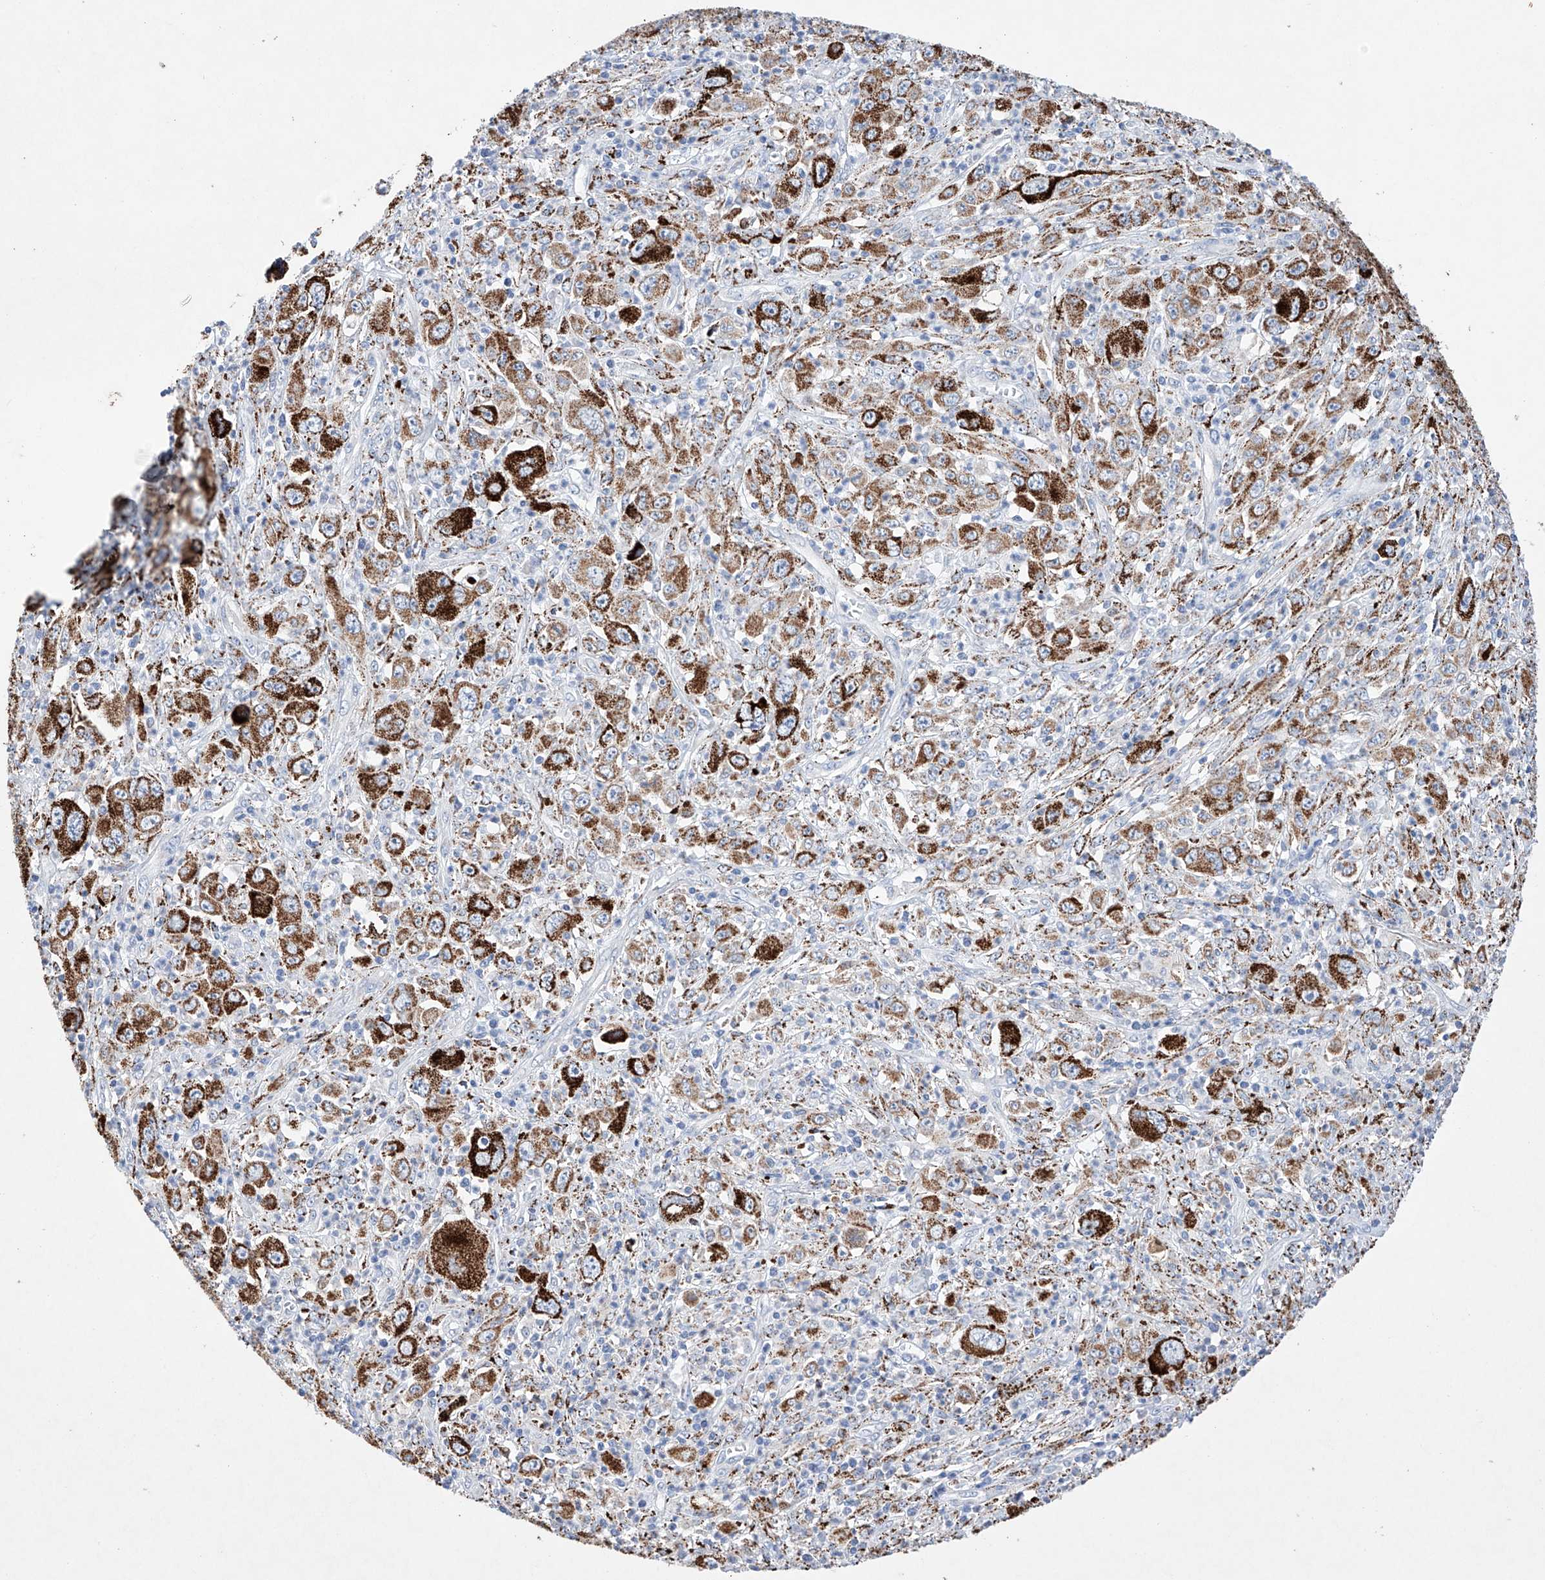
{"staining": {"intensity": "strong", "quantity": "<25%", "location": "cytoplasmic/membranous"}, "tissue": "melanoma", "cell_type": "Tumor cells", "image_type": "cancer", "snomed": [{"axis": "morphology", "description": "Malignant melanoma, Metastatic site"}, {"axis": "topography", "description": "Skin"}], "caption": "High-magnification brightfield microscopy of melanoma stained with DAB (brown) and counterstained with hematoxylin (blue). tumor cells exhibit strong cytoplasmic/membranous expression is identified in about<25% of cells. The protein of interest is shown in brown color, while the nuclei are stained blue.", "gene": "NRROS", "patient": {"sex": "female", "age": 56}}